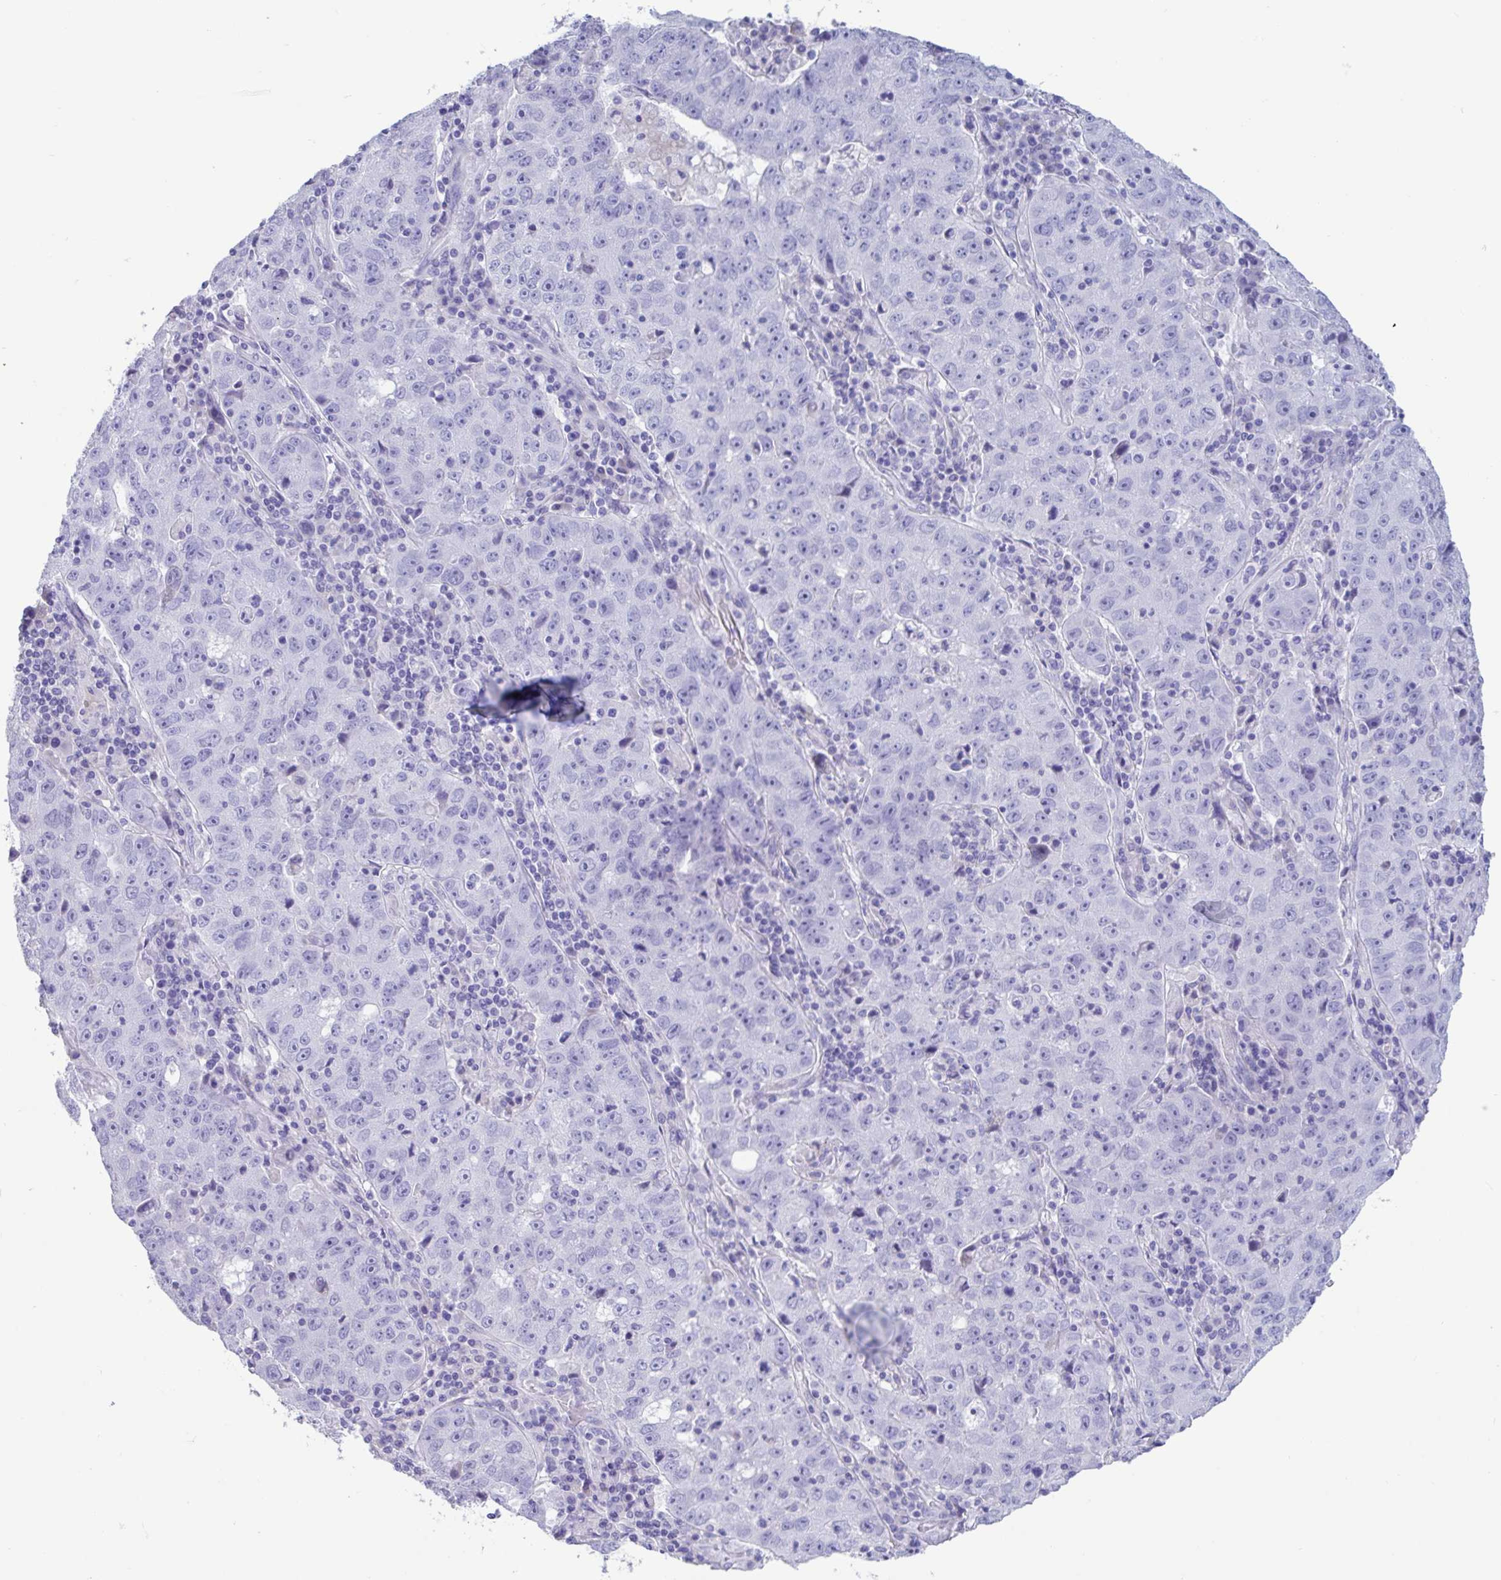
{"staining": {"intensity": "negative", "quantity": "none", "location": "none"}, "tissue": "lung cancer", "cell_type": "Tumor cells", "image_type": "cancer", "snomed": [{"axis": "morphology", "description": "Normal morphology"}, {"axis": "morphology", "description": "Adenocarcinoma, NOS"}, {"axis": "topography", "description": "Lymph node"}, {"axis": "topography", "description": "Lung"}], "caption": "IHC of human lung adenocarcinoma displays no expression in tumor cells. (DAB (3,3'-diaminobenzidine) immunohistochemistry with hematoxylin counter stain).", "gene": "TNNC1", "patient": {"sex": "female", "age": 57}}